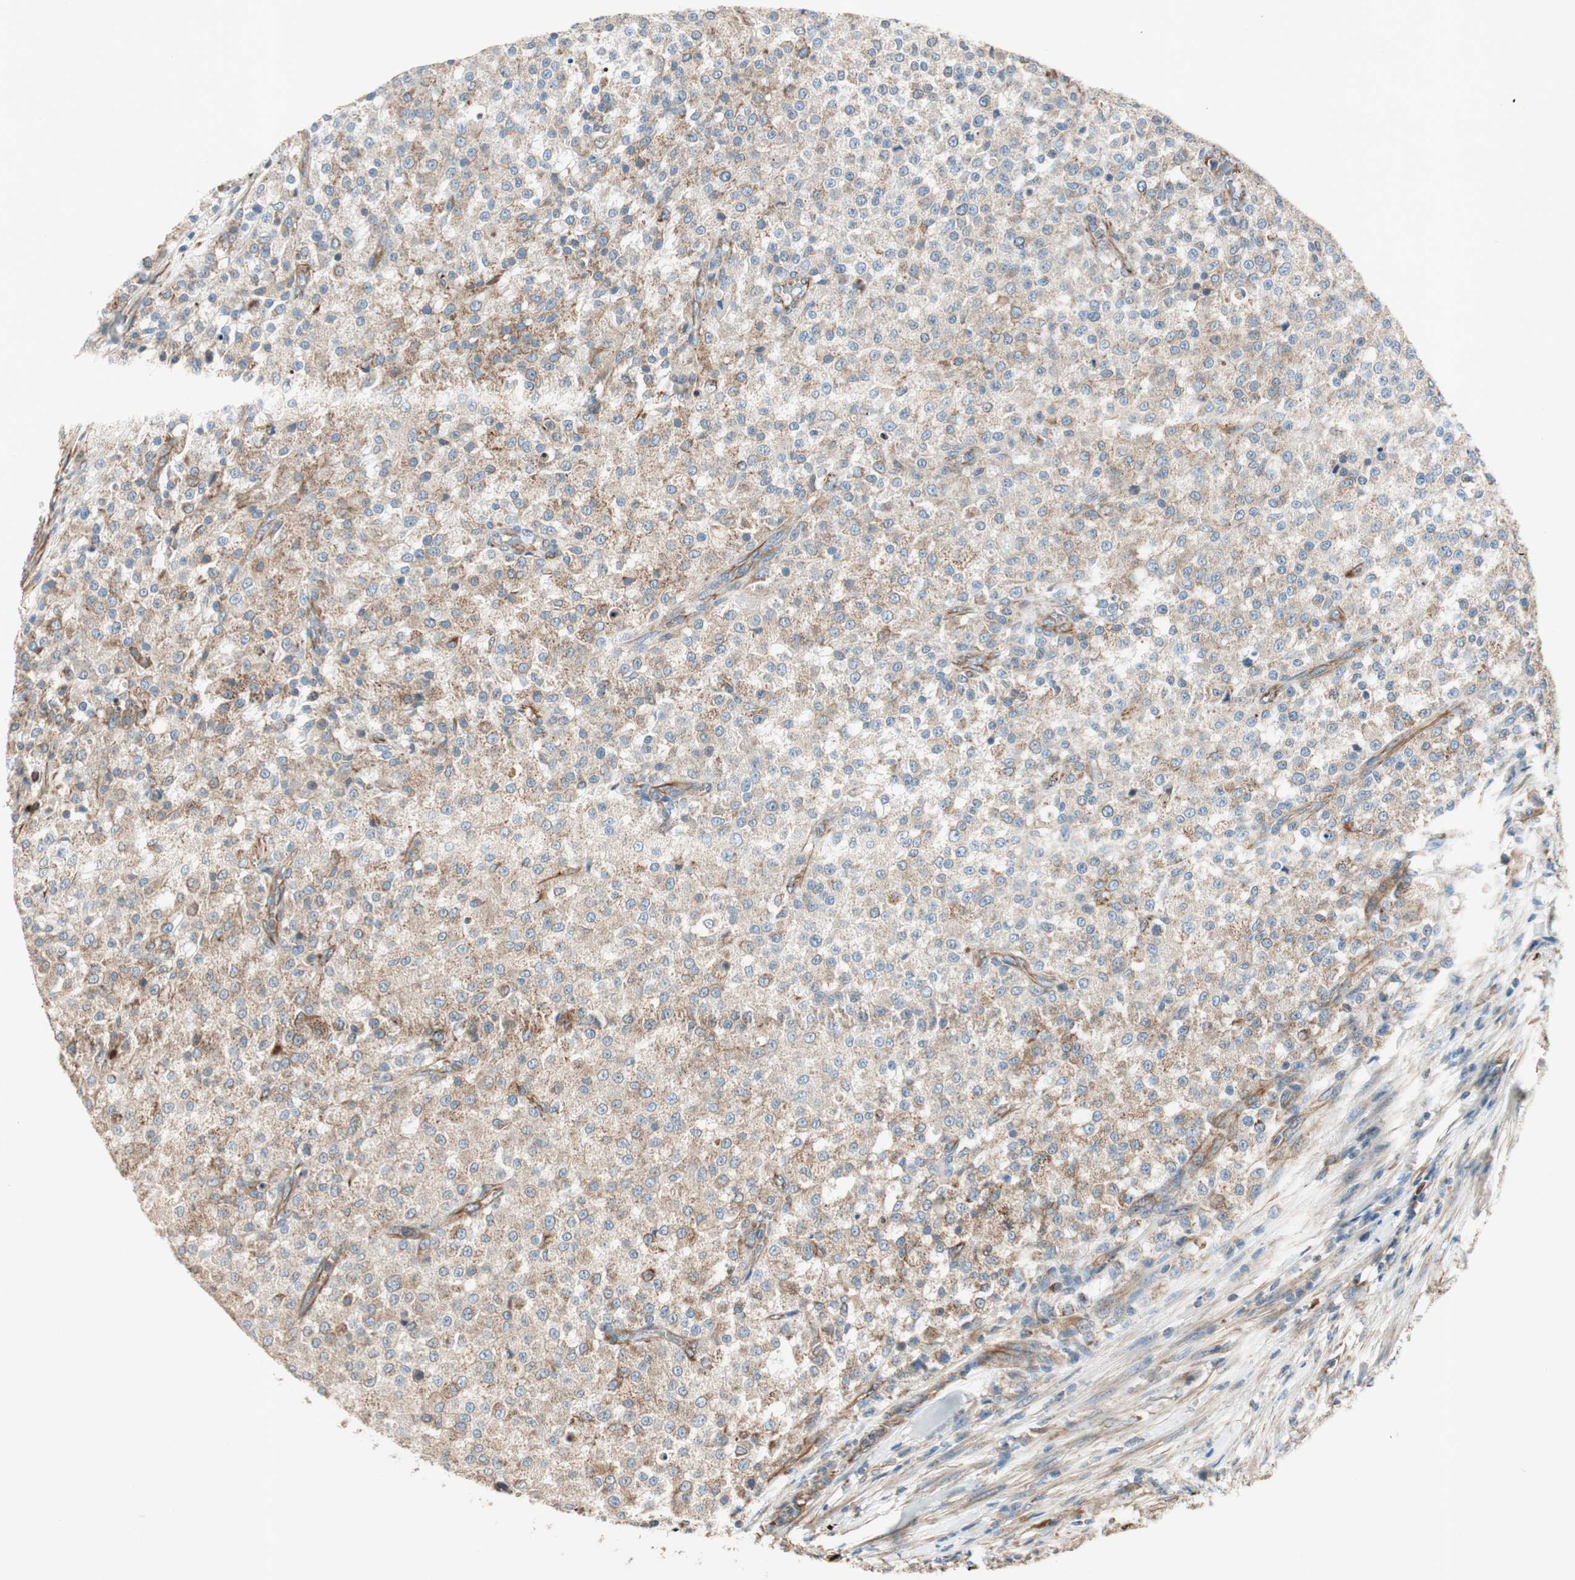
{"staining": {"intensity": "weak", "quantity": ">75%", "location": "cytoplasmic/membranous"}, "tissue": "testis cancer", "cell_type": "Tumor cells", "image_type": "cancer", "snomed": [{"axis": "morphology", "description": "Seminoma, NOS"}, {"axis": "topography", "description": "Testis"}], "caption": "IHC photomicrograph of human testis cancer stained for a protein (brown), which displays low levels of weak cytoplasmic/membranous positivity in approximately >75% of tumor cells.", "gene": "SRCIN1", "patient": {"sex": "male", "age": 59}}